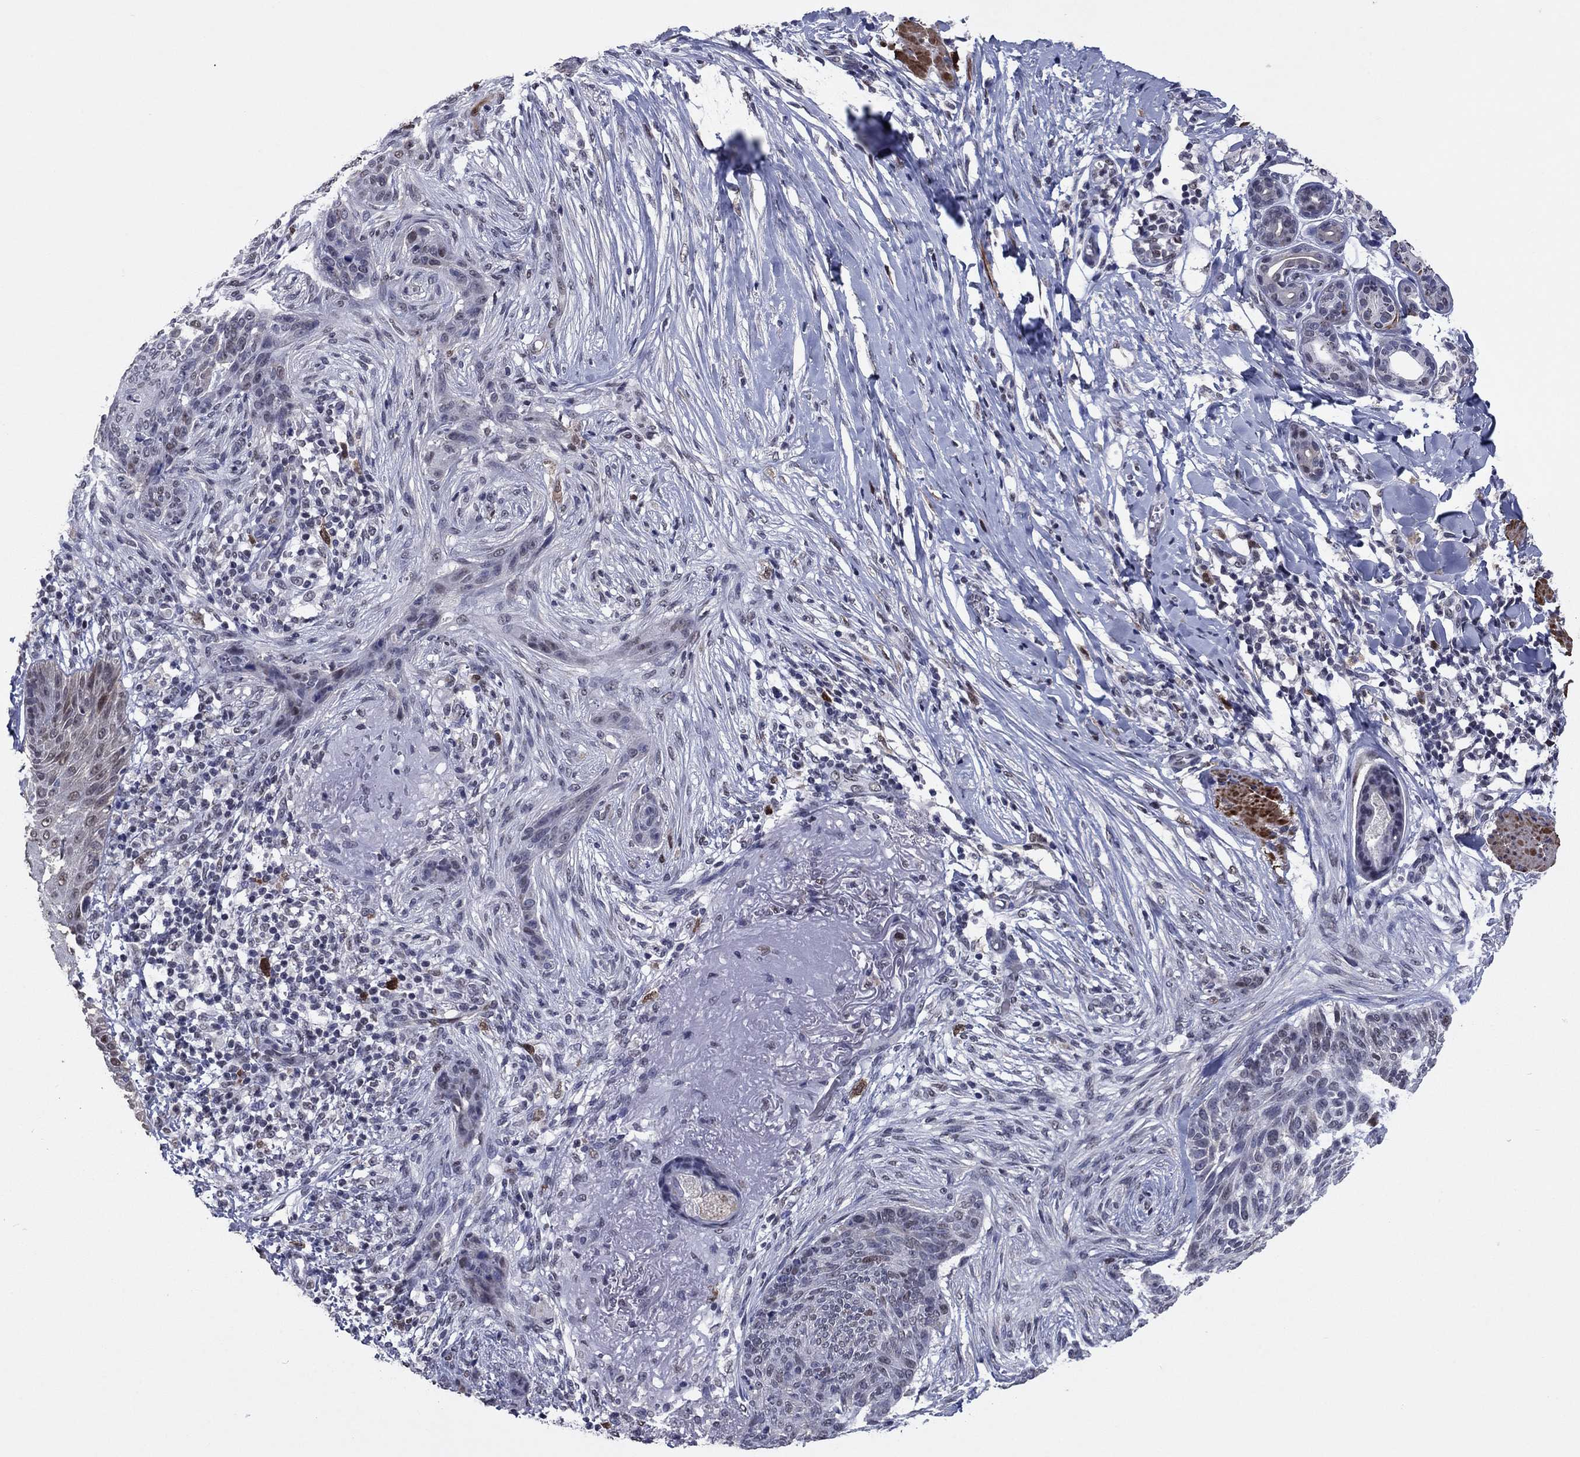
{"staining": {"intensity": "negative", "quantity": "none", "location": "none"}, "tissue": "skin cancer", "cell_type": "Tumor cells", "image_type": "cancer", "snomed": [{"axis": "morphology", "description": "Normal tissue, NOS"}, {"axis": "morphology", "description": "Basal cell carcinoma"}, {"axis": "topography", "description": "Skin"}], "caption": "There is no significant positivity in tumor cells of basal cell carcinoma (skin). (Brightfield microscopy of DAB immunohistochemistry (IHC) at high magnification).", "gene": "TYMS", "patient": {"sex": "male", "age": 84}}